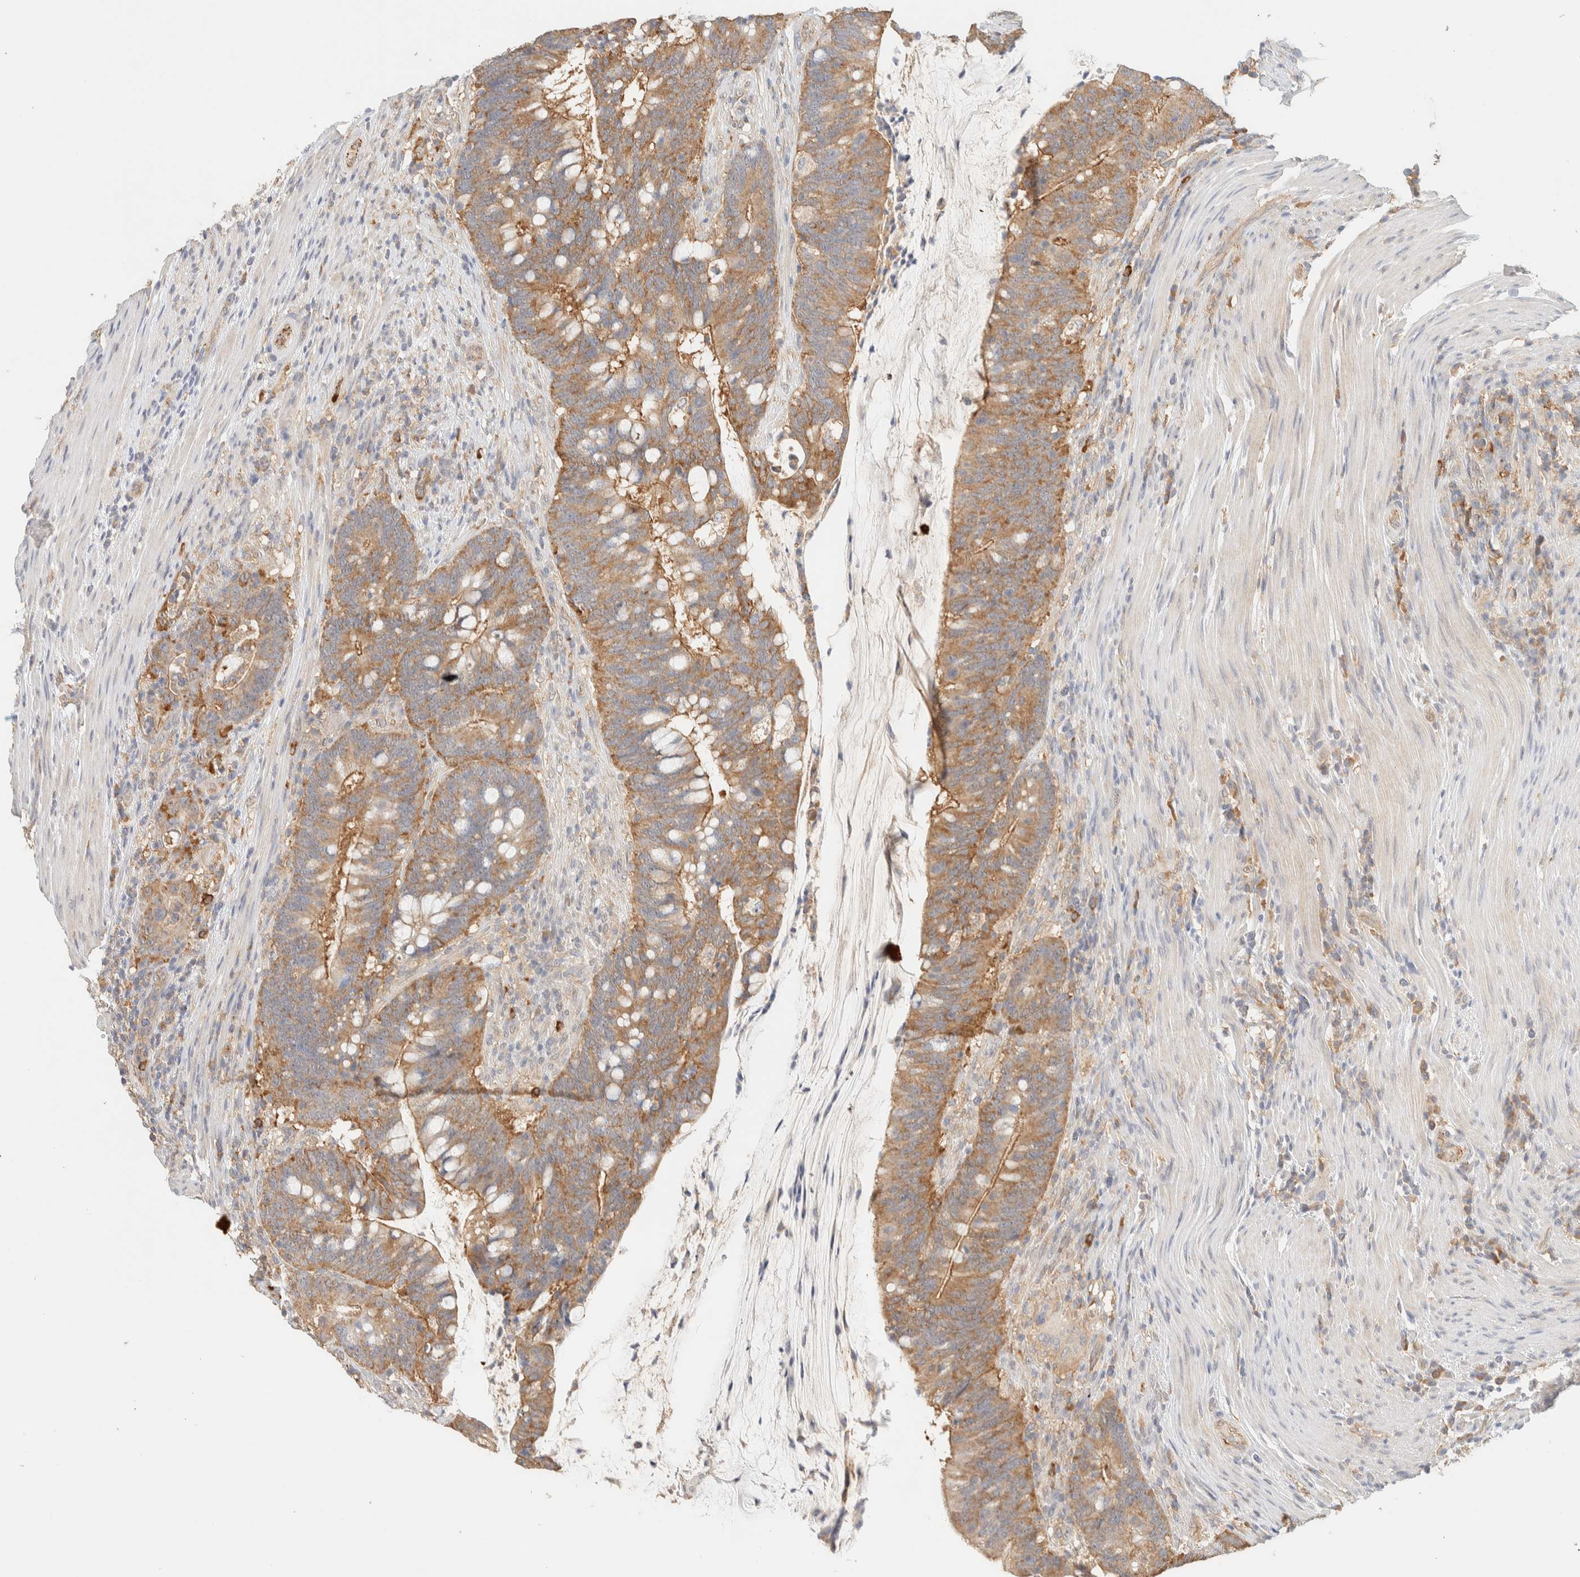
{"staining": {"intensity": "moderate", "quantity": ">75%", "location": "cytoplasmic/membranous"}, "tissue": "colorectal cancer", "cell_type": "Tumor cells", "image_type": "cancer", "snomed": [{"axis": "morphology", "description": "Adenocarcinoma, NOS"}, {"axis": "topography", "description": "Colon"}], "caption": "A photomicrograph showing moderate cytoplasmic/membranous positivity in about >75% of tumor cells in colorectal cancer (adenocarcinoma), as visualized by brown immunohistochemical staining.", "gene": "TBC1D8B", "patient": {"sex": "female", "age": 66}}